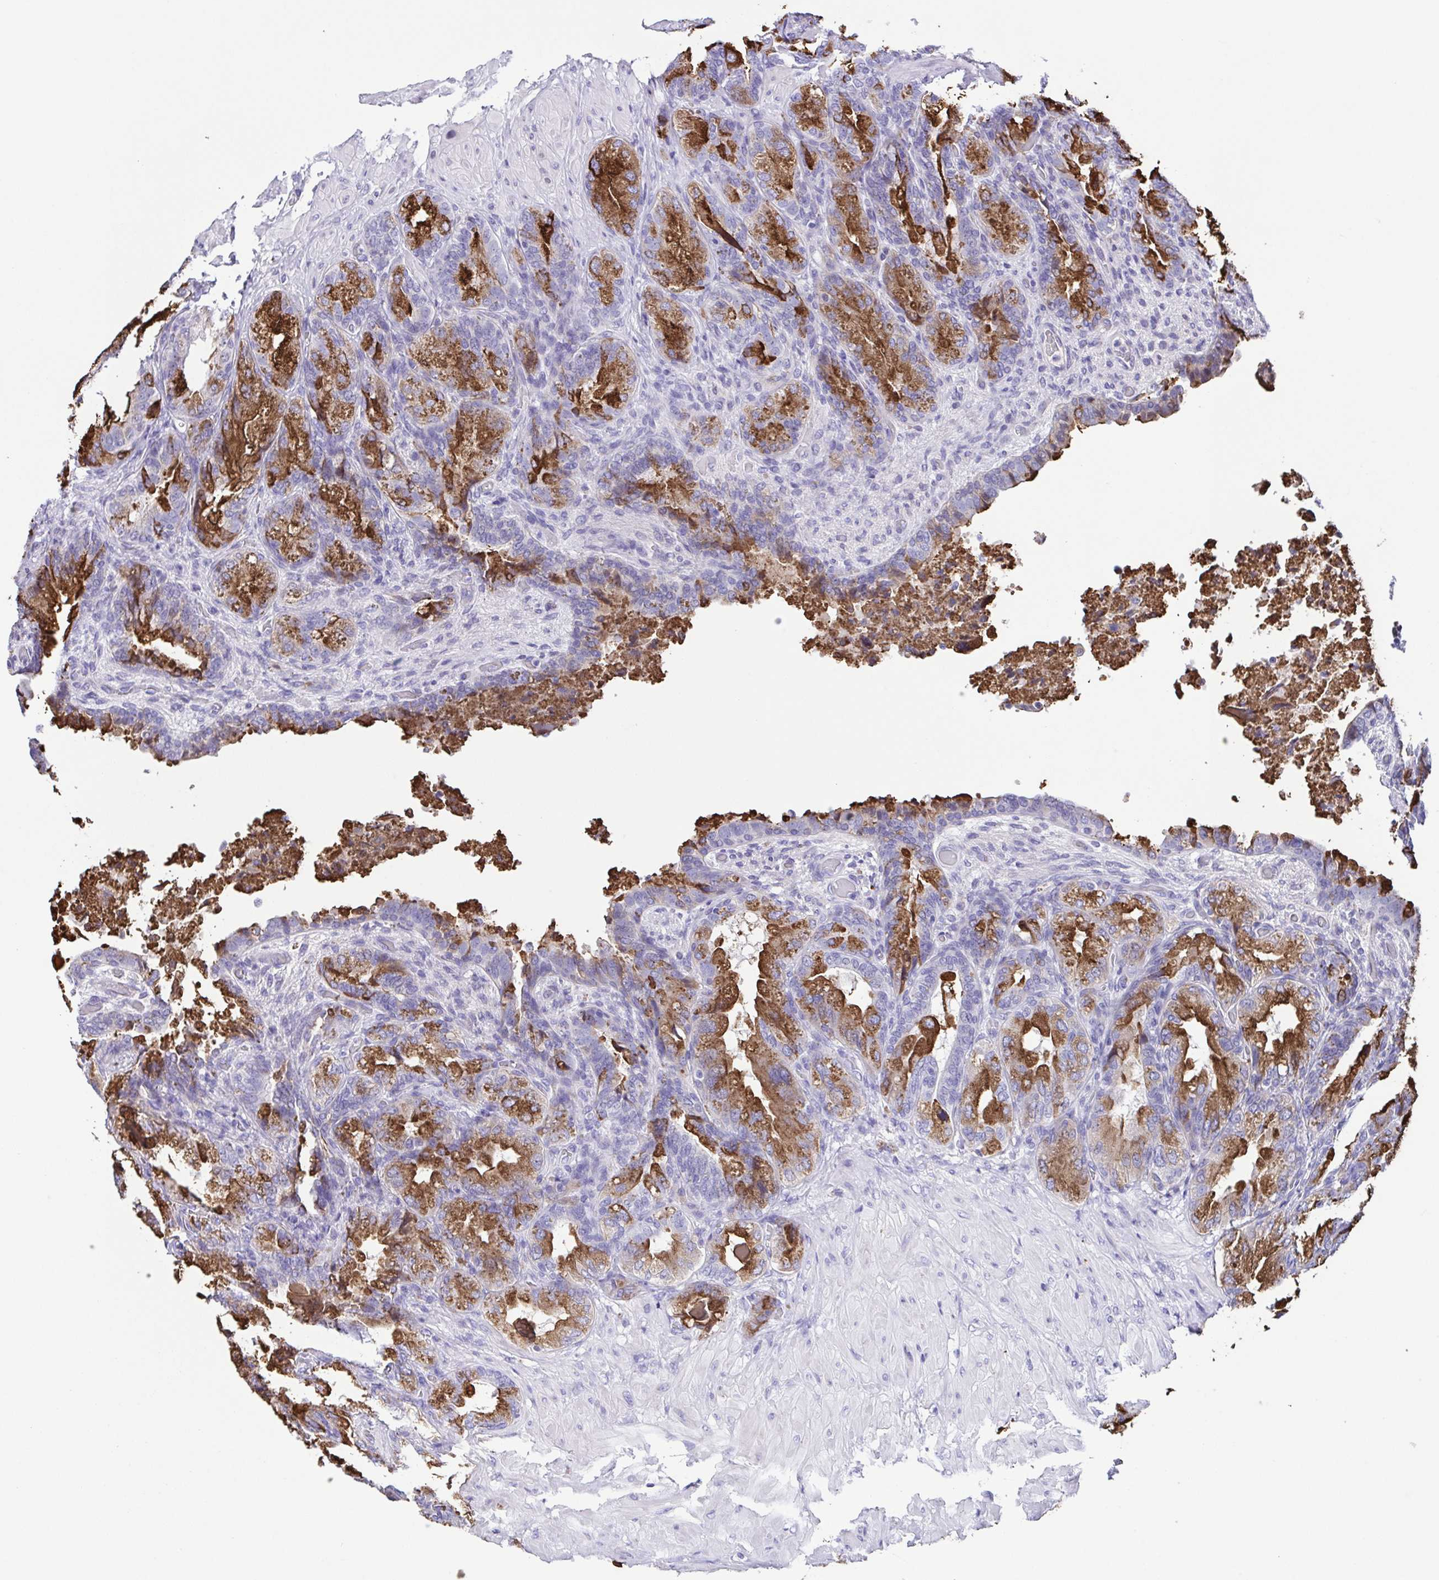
{"staining": {"intensity": "strong", "quantity": "25%-75%", "location": "cytoplasmic/membranous"}, "tissue": "seminal vesicle", "cell_type": "Glandular cells", "image_type": "normal", "snomed": [{"axis": "morphology", "description": "Normal tissue, NOS"}, {"axis": "topography", "description": "Seminal veicle"}], "caption": "Protein expression analysis of unremarkable seminal vesicle shows strong cytoplasmic/membranous staining in about 25%-75% of glandular cells. (brown staining indicates protein expression, while blue staining denotes nuclei).", "gene": "ENSG00000286022", "patient": {"sex": "male", "age": 57}}